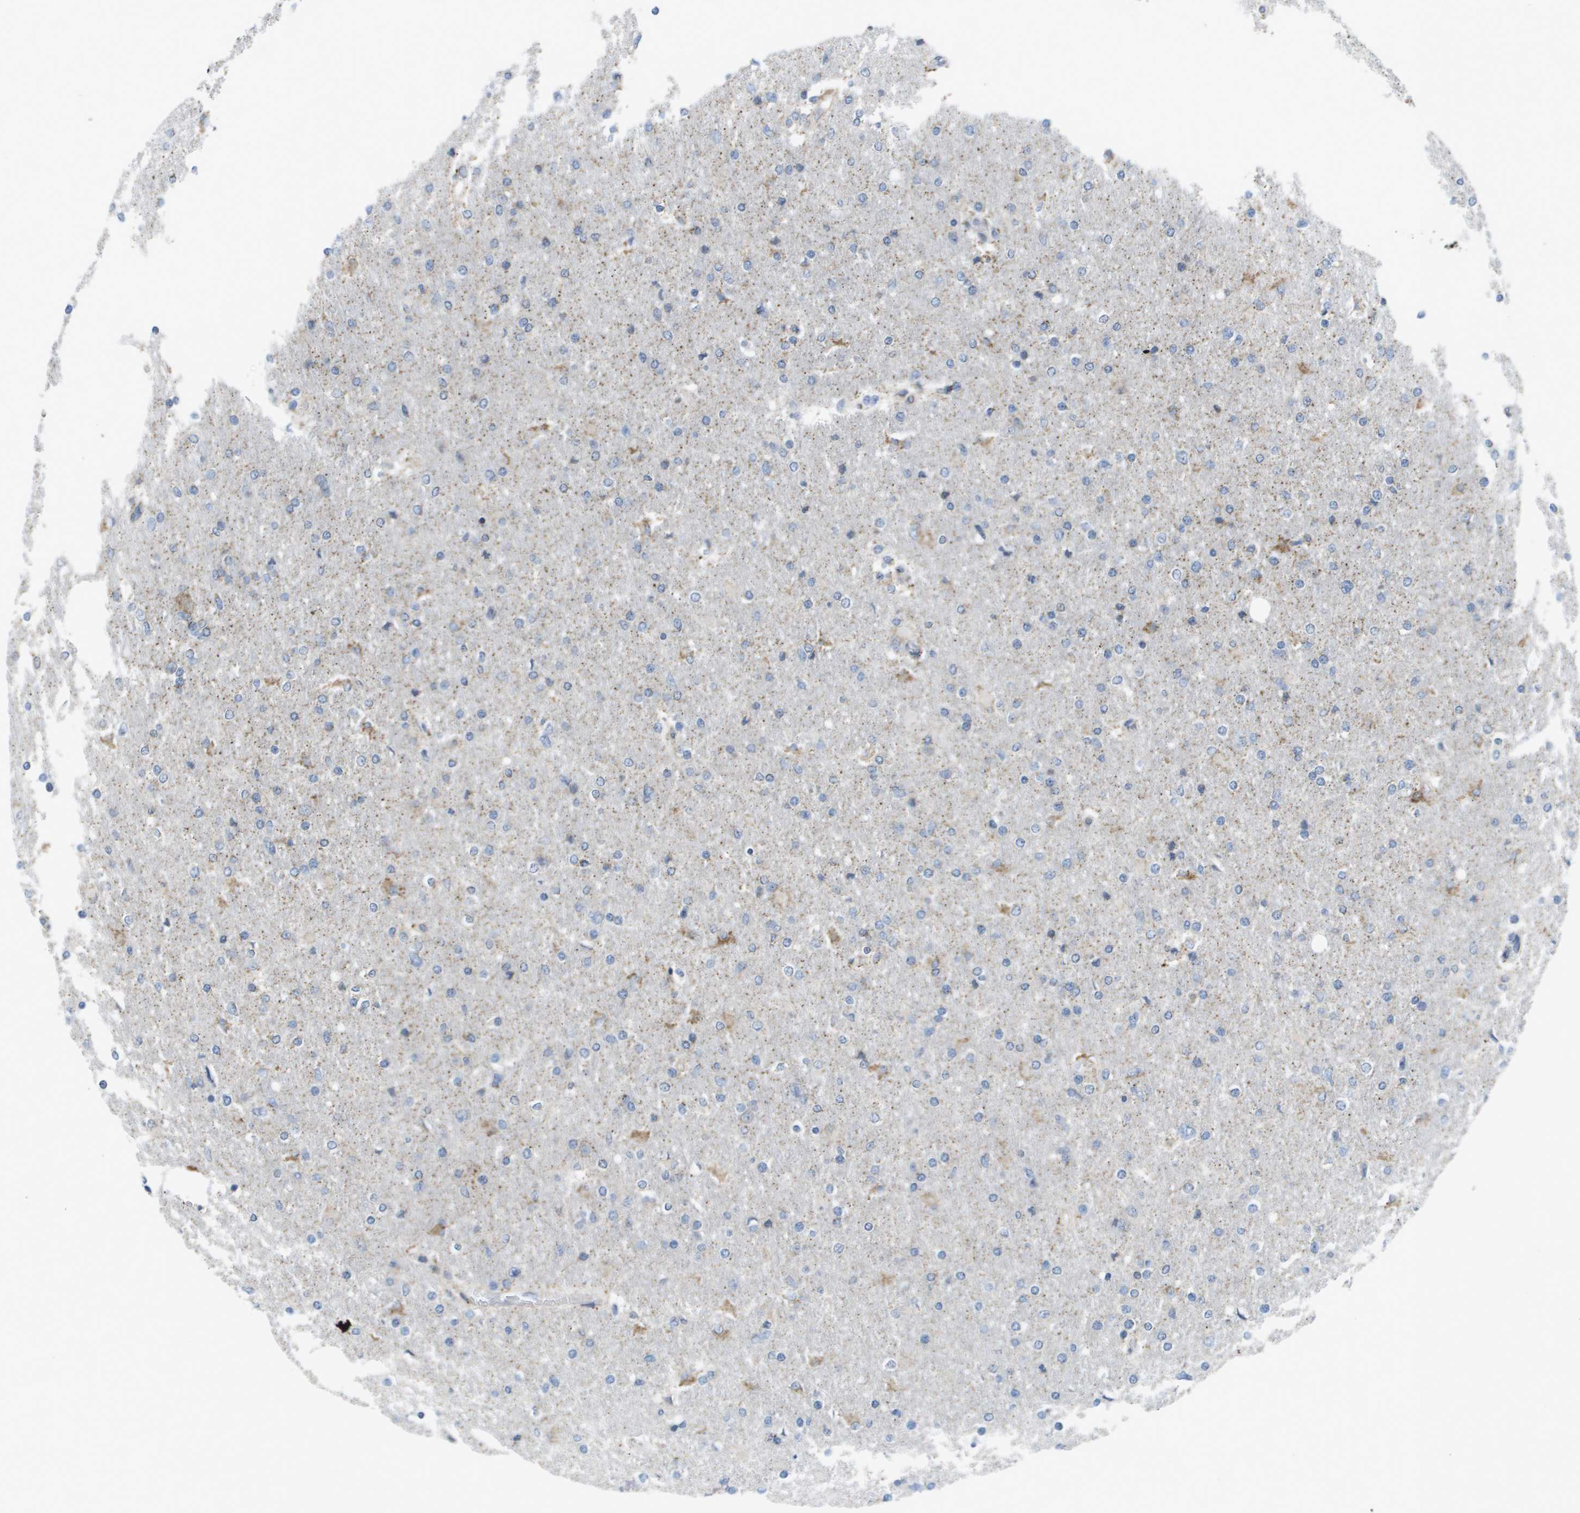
{"staining": {"intensity": "moderate", "quantity": "<25%", "location": "cytoplasmic/membranous"}, "tissue": "glioma", "cell_type": "Tumor cells", "image_type": "cancer", "snomed": [{"axis": "morphology", "description": "Glioma, malignant, High grade"}, {"axis": "topography", "description": "Cerebral cortex"}], "caption": "Immunohistochemical staining of glioma shows moderate cytoplasmic/membranous protein expression in approximately <25% of tumor cells. (Brightfield microscopy of DAB IHC at high magnification).", "gene": "TMEM223", "patient": {"sex": "female", "age": 36}}